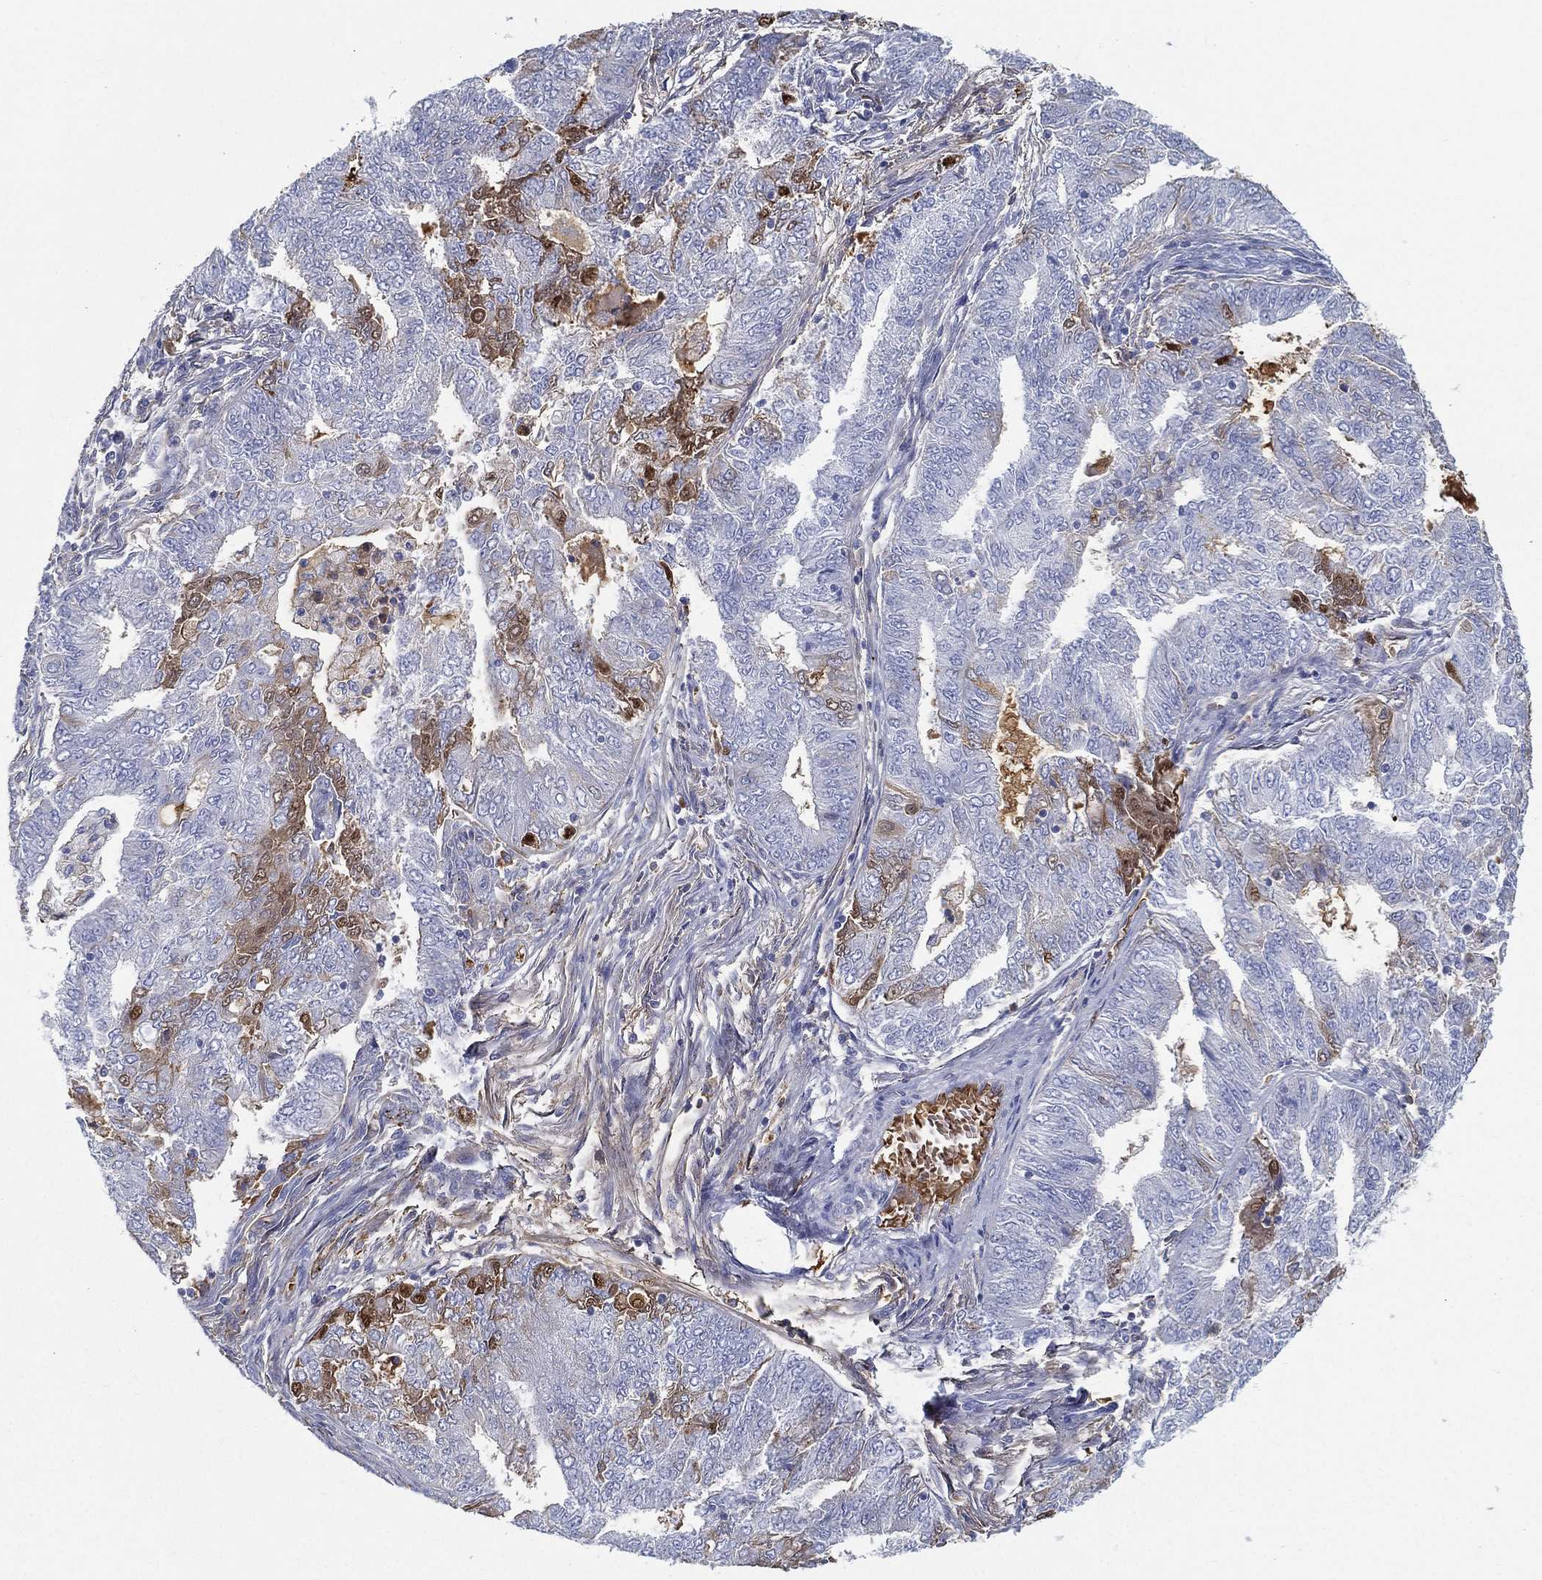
{"staining": {"intensity": "moderate", "quantity": "<25%", "location": "cytoplasmic/membranous"}, "tissue": "endometrial cancer", "cell_type": "Tumor cells", "image_type": "cancer", "snomed": [{"axis": "morphology", "description": "Adenocarcinoma, NOS"}, {"axis": "topography", "description": "Endometrium"}], "caption": "Immunohistochemical staining of endometrial cancer (adenocarcinoma) shows moderate cytoplasmic/membranous protein staining in about <25% of tumor cells.", "gene": "IFNB1", "patient": {"sex": "female", "age": 62}}